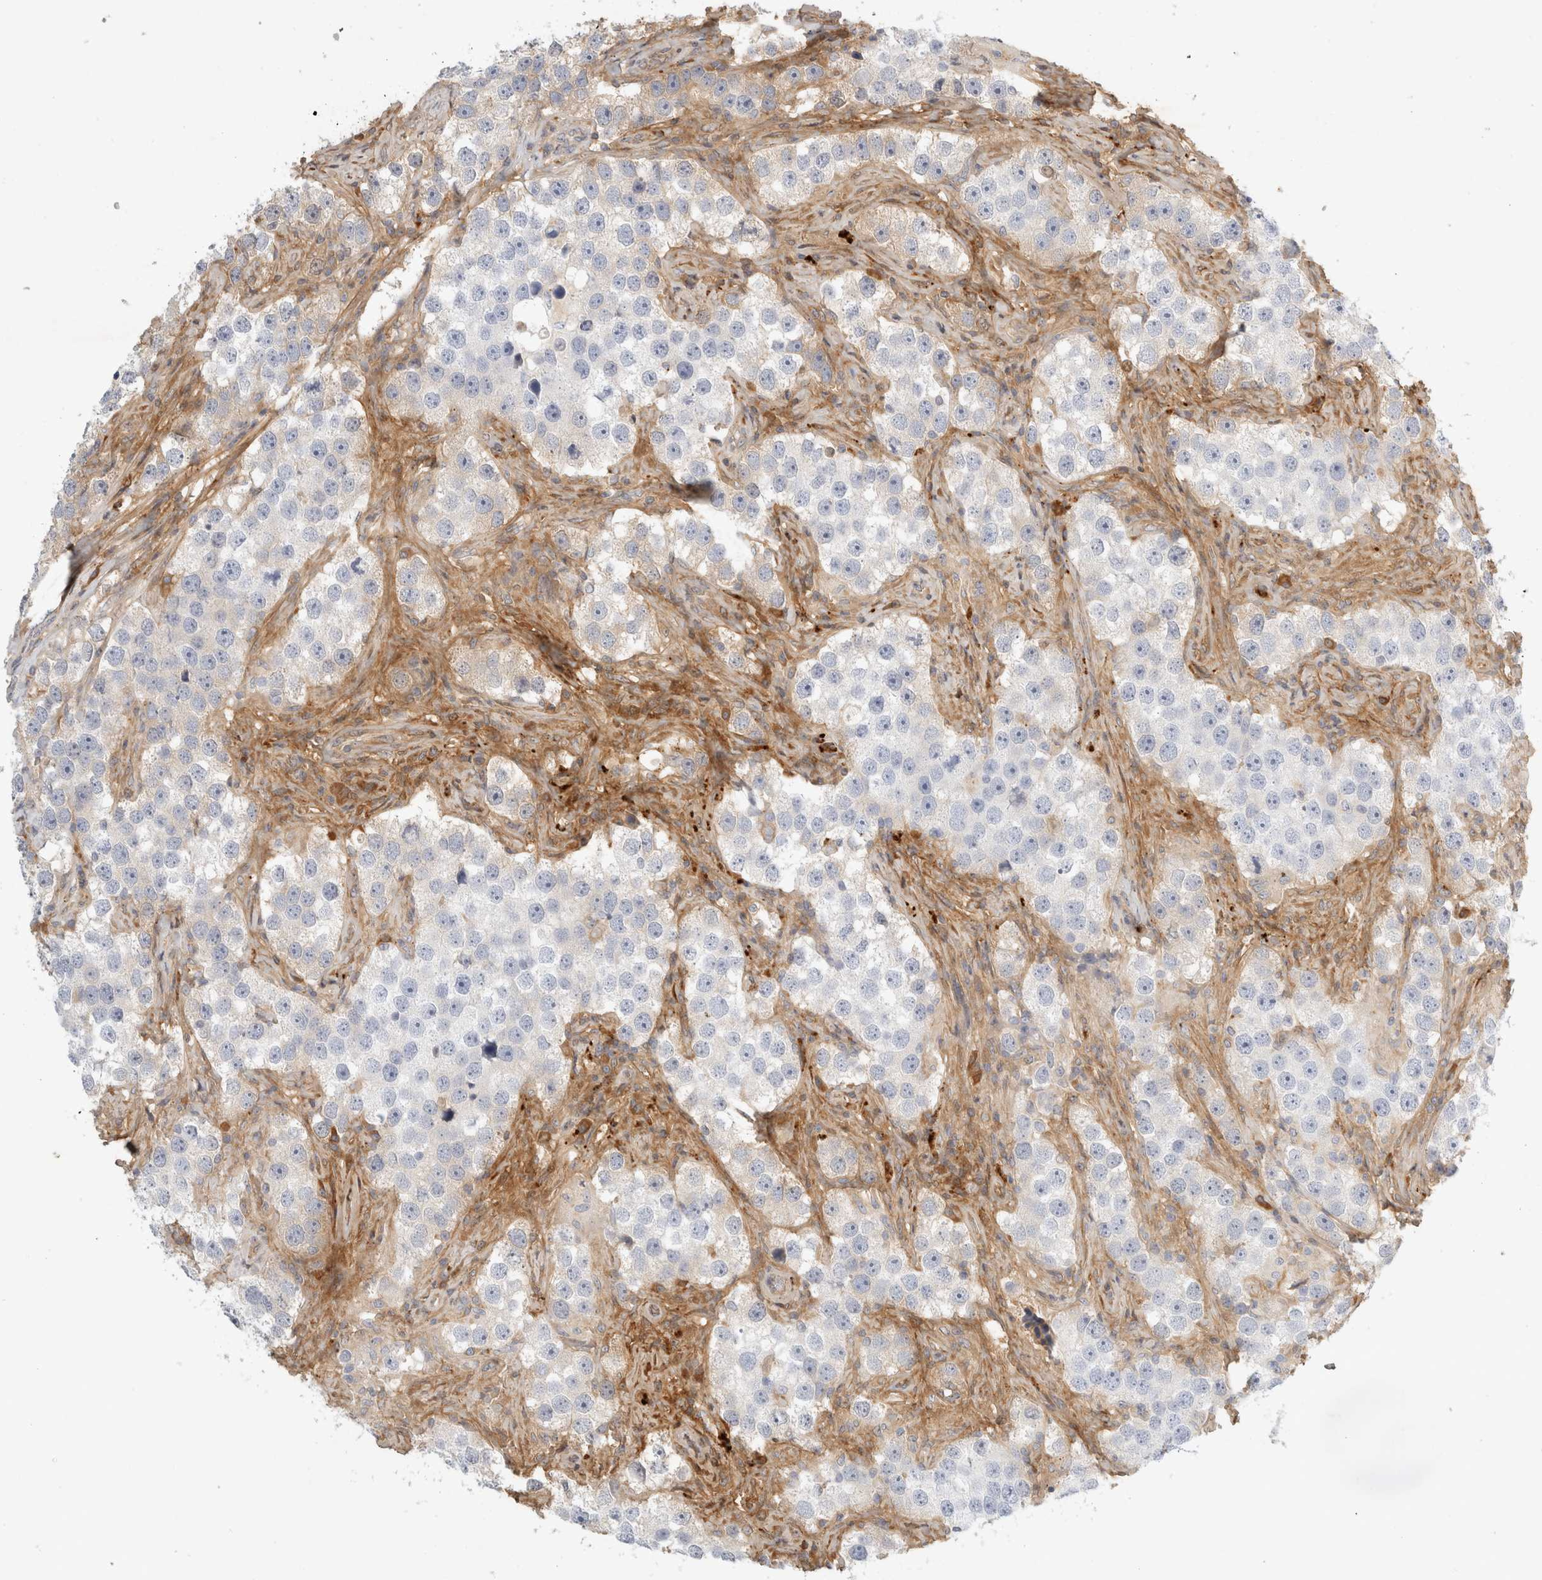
{"staining": {"intensity": "negative", "quantity": "none", "location": "none"}, "tissue": "testis cancer", "cell_type": "Tumor cells", "image_type": "cancer", "snomed": [{"axis": "morphology", "description": "Seminoma, NOS"}, {"axis": "topography", "description": "Testis"}], "caption": "This is an immunohistochemistry (IHC) image of human testis seminoma. There is no expression in tumor cells.", "gene": "FGL2", "patient": {"sex": "male", "age": 49}}